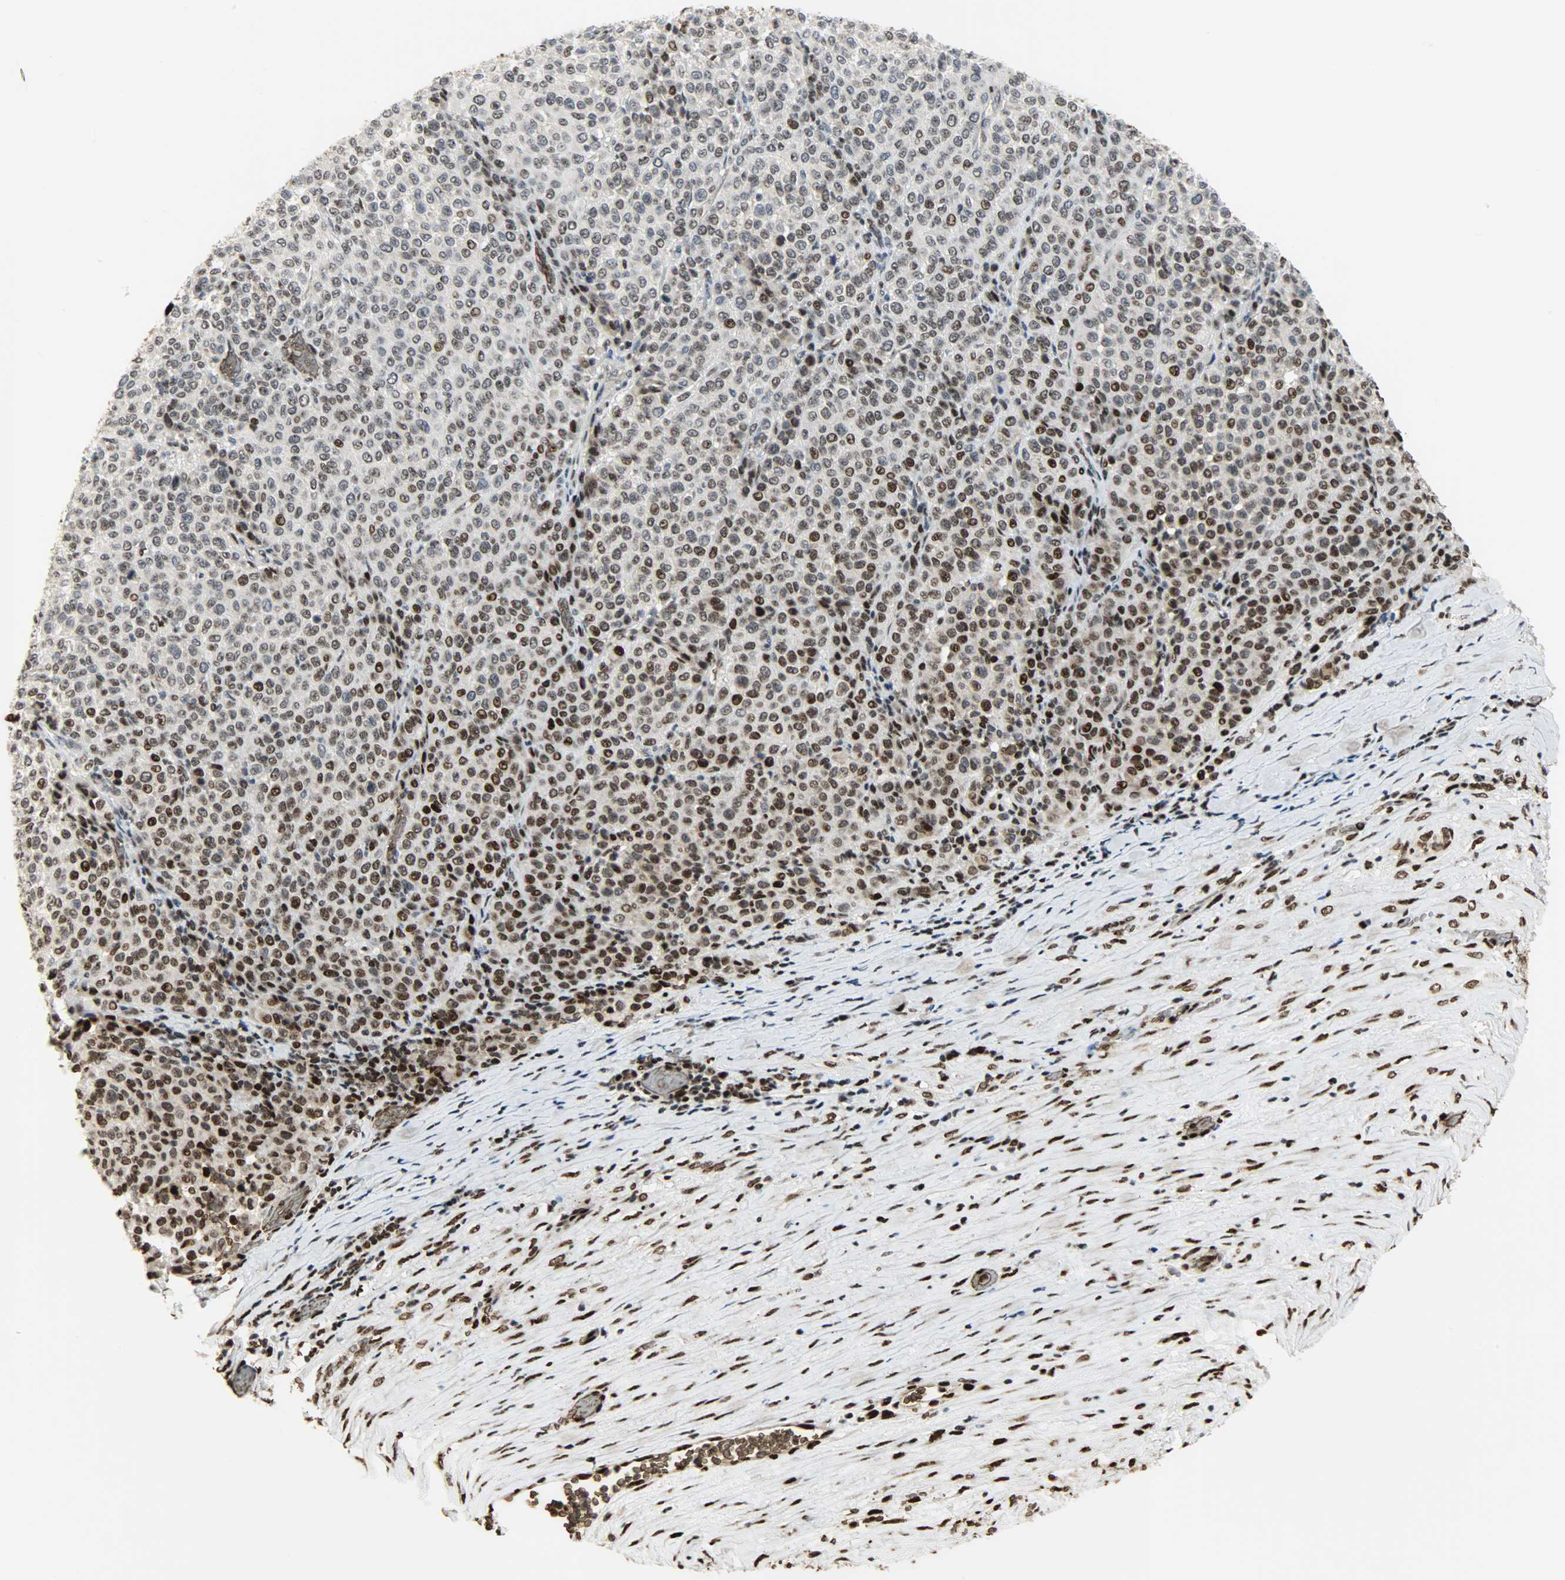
{"staining": {"intensity": "strong", "quantity": "<25%", "location": "cytoplasmic/membranous,nuclear"}, "tissue": "melanoma", "cell_type": "Tumor cells", "image_type": "cancer", "snomed": [{"axis": "morphology", "description": "Malignant melanoma, Metastatic site"}, {"axis": "topography", "description": "Pancreas"}], "caption": "Malignant melanoma (metastatic site) stained with a protein marker shows strong staining in tumor cells.", "gene": "SNAI1", "patient": {"sex": "female", "age": 30}}